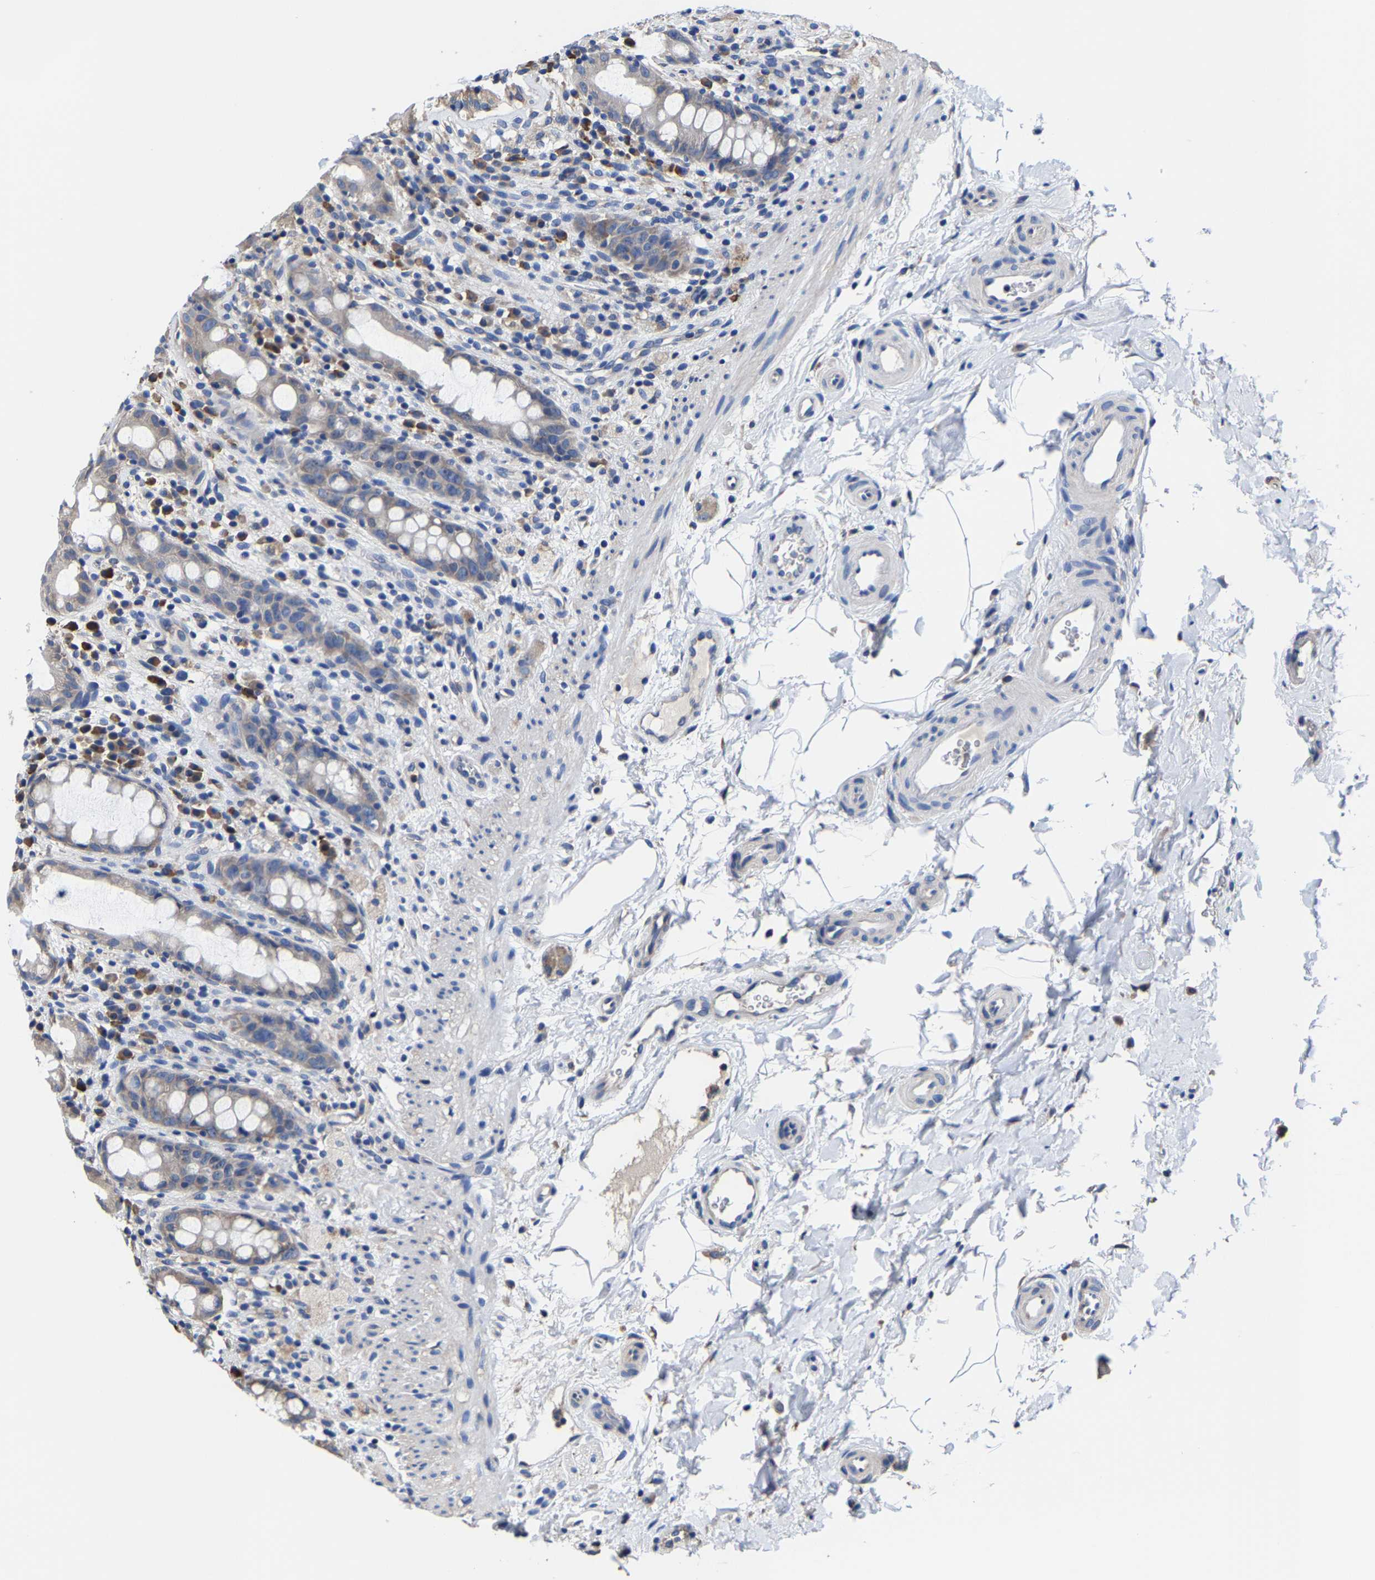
{"staining": {"intensity": "weak", "quantity": "<25%", "location": "cytoplasmic/membranous"}, "tissue": "rectum", "cell_type": "Glandular cells", "image_type": "normal", "snomed": [{"axis": "morphology", "description": "Normal tissue, NOS"}, {"axis": "topography", "description": "Rectum"}], "caption": "Rectum was stained to show a protein in brown. There is no significant expression in glandular cells. (DAB (3,3'-diaminobenzidine) IHC visualized using brightfield microscopy, high magnification).", "gene": "SRPK2", "patient": {"sex": "male", "age": 44}}